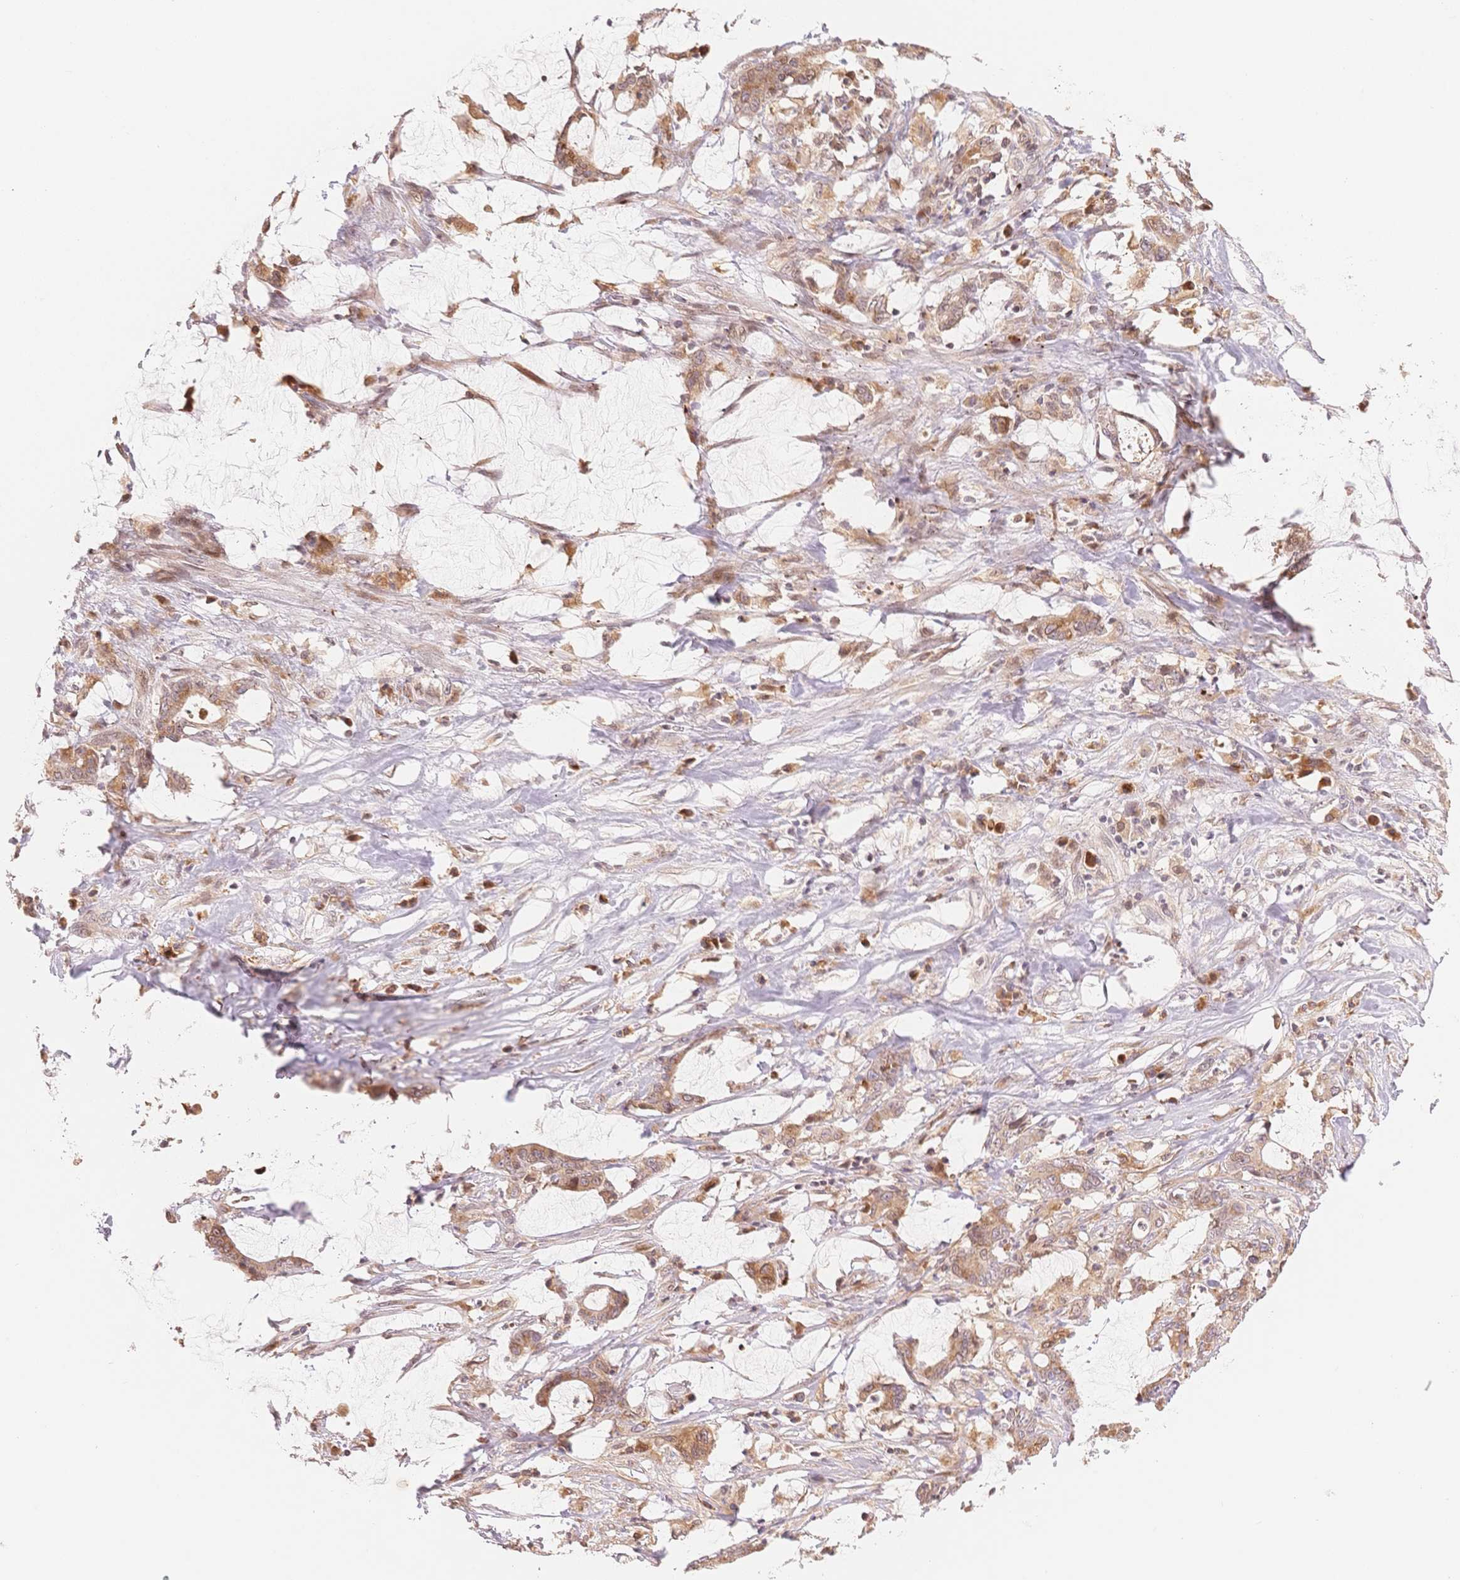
{"staining": {"intensity": "weak", "quantity": ">75%", "location": "cytoplasmic/membranous,nuclear"}, "tissue": "stomach cancer", "cell_type": "Tumor cells", "image_type": "cancer", "snomed": [{"axis": "morphology", "description": "Adenocarcinoma, NOS"}, {"axis": "topography", "description": "Stomach, upper"}], "caption": "Protein expression analysis of human adenocarcinoma (stomach) reveals weak cytoplasmic/membranous and nuclear expression in about >75% of tumor cells.", "gene": "STK39", "patient": {"sex": "male", "age": 68}}